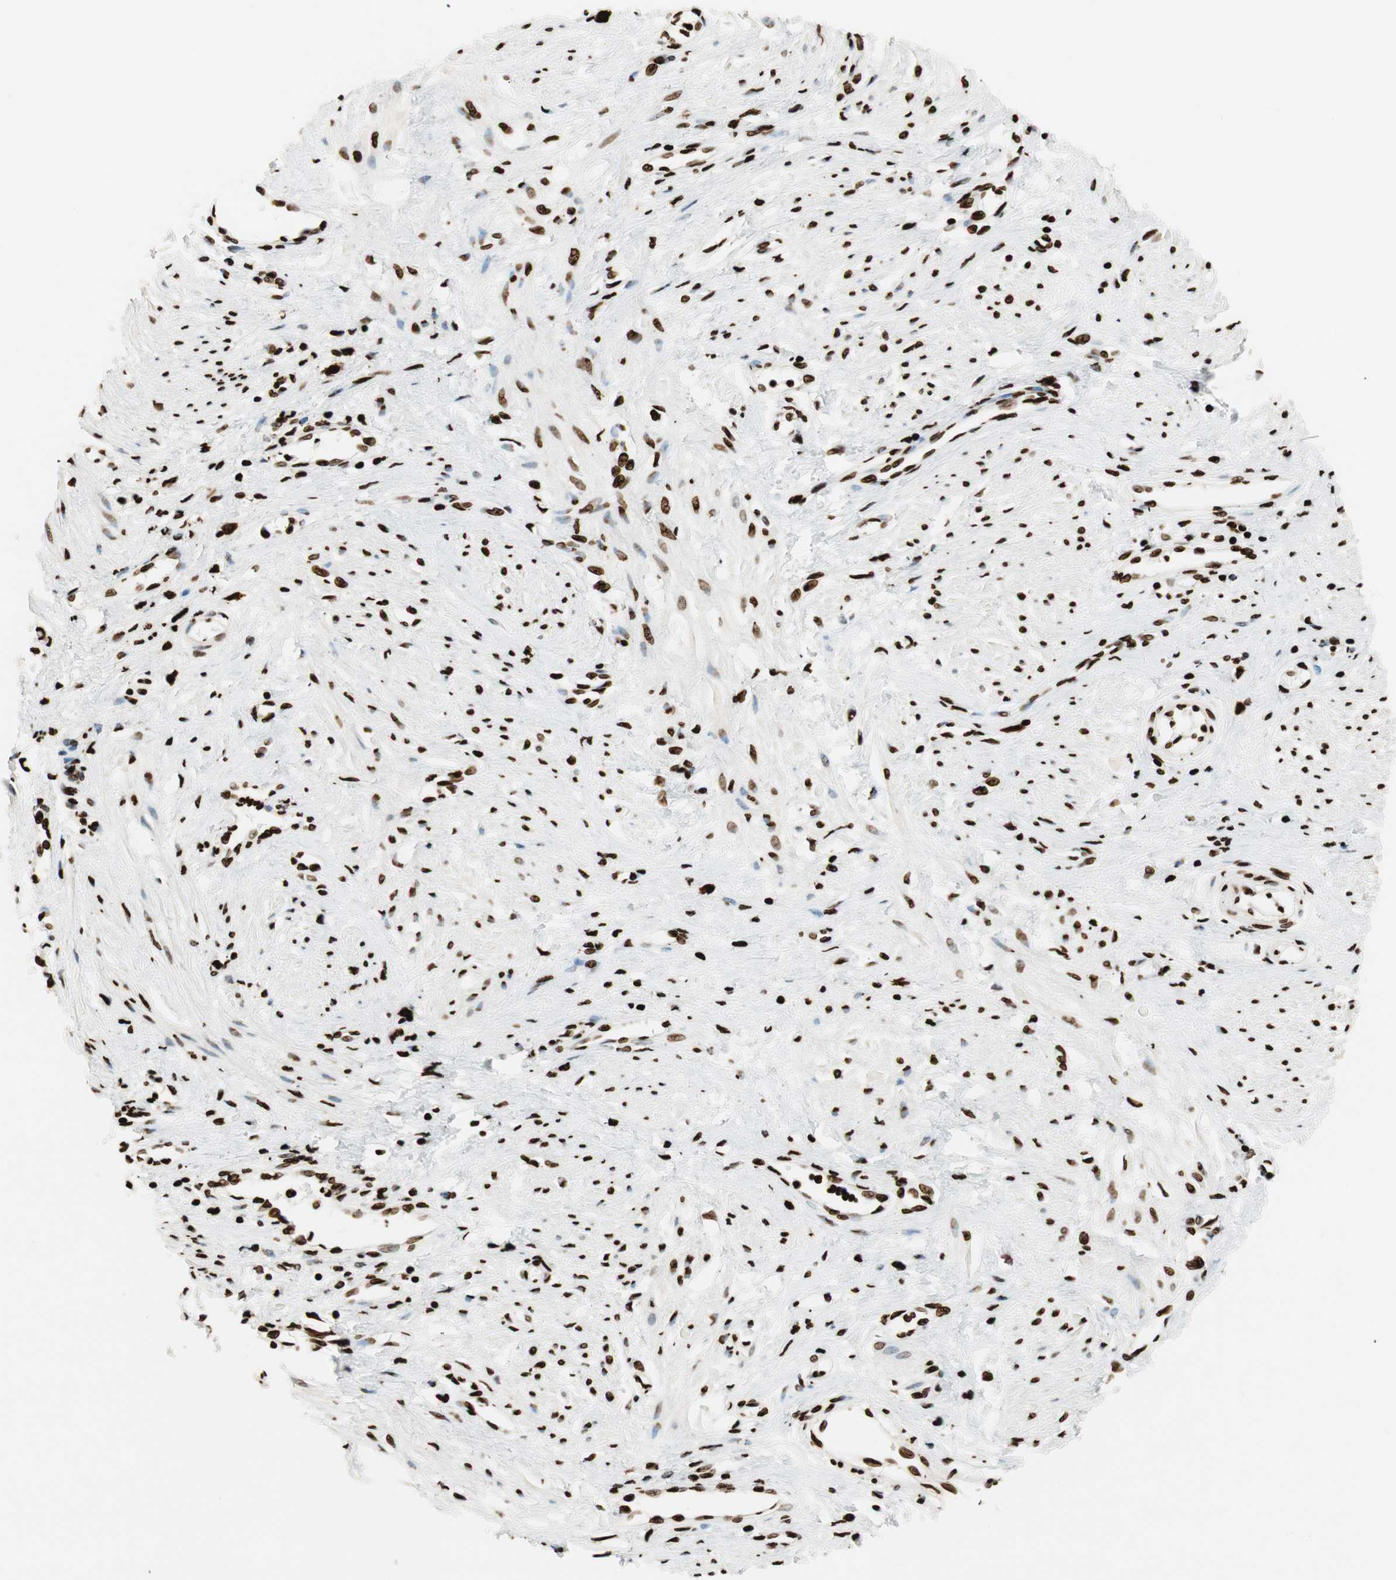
{"staining": {"intensity": "strong", "quantity": ">75%", "location": "nuclear"}, "tissue": "smooth muscle", "cell_type": "Smooth muscle cells", "image_type": "normal", "snomed": [{"axis": "morphology", "description": "Normal tissue, NOS"}, {"axis": "topography", "description": "Smooth muscle"}, {"axis": "topography", "description": "Uterus"}], "caption": "Immunohistochemistry (IHC) of benign smooth muscle shows high levels of strong nuclear staining in approximately >75% of smooth muscle cells. (IHC, brightfield microscopy, high magnification).", "gene": "GLI2", "patient": {"sex": "female", "age": 39}}